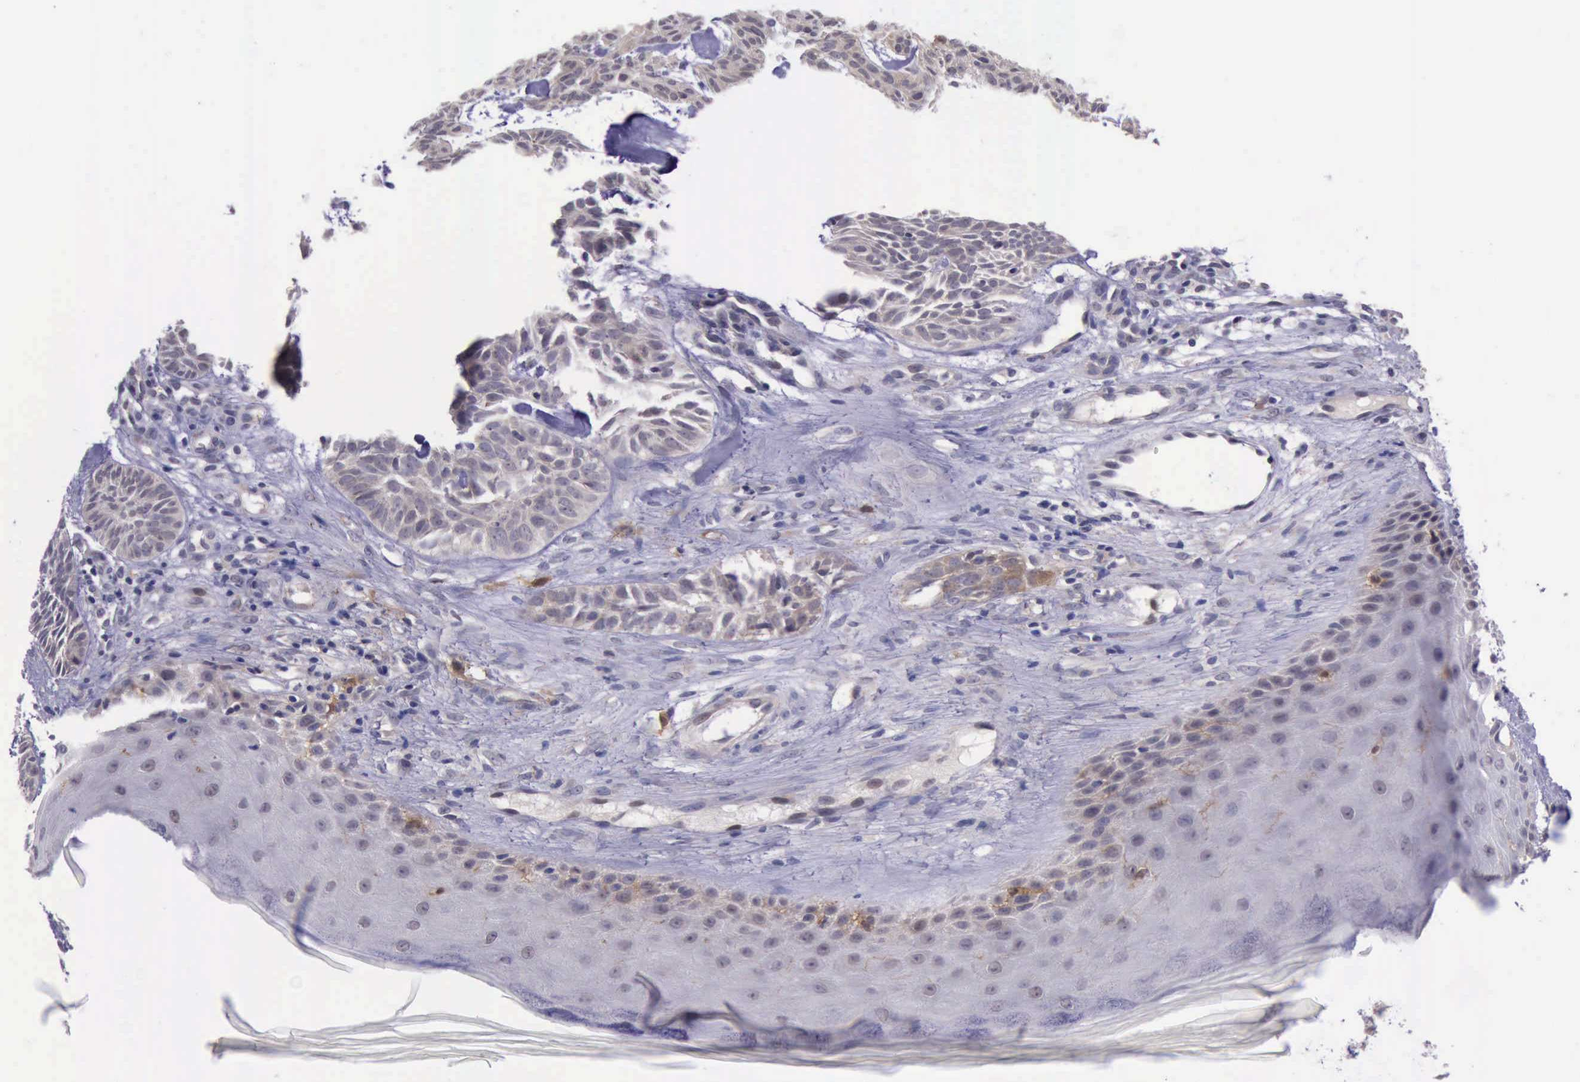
{"staining": {"intensity": "weak", "quantity": "25%-75%", "location": "cytoplasmic/membranous"}, "tissue": "skin cancer", "cell_type": "Tumor cells", "image_type": "cancer", "snomed": [{"axis": "morphology", "description": "Basal cell carcinoma"}, {"axis": "topography", "description": "Skin"}], "caption": "Tumor cells display low levels of weak cytoplasmic/membranous positivity in approximately 25%-75% of cells in human basal cell carcinoma (skin).", "gene": "PLEK2", "patient": {"sex": "male", "age": 75}}